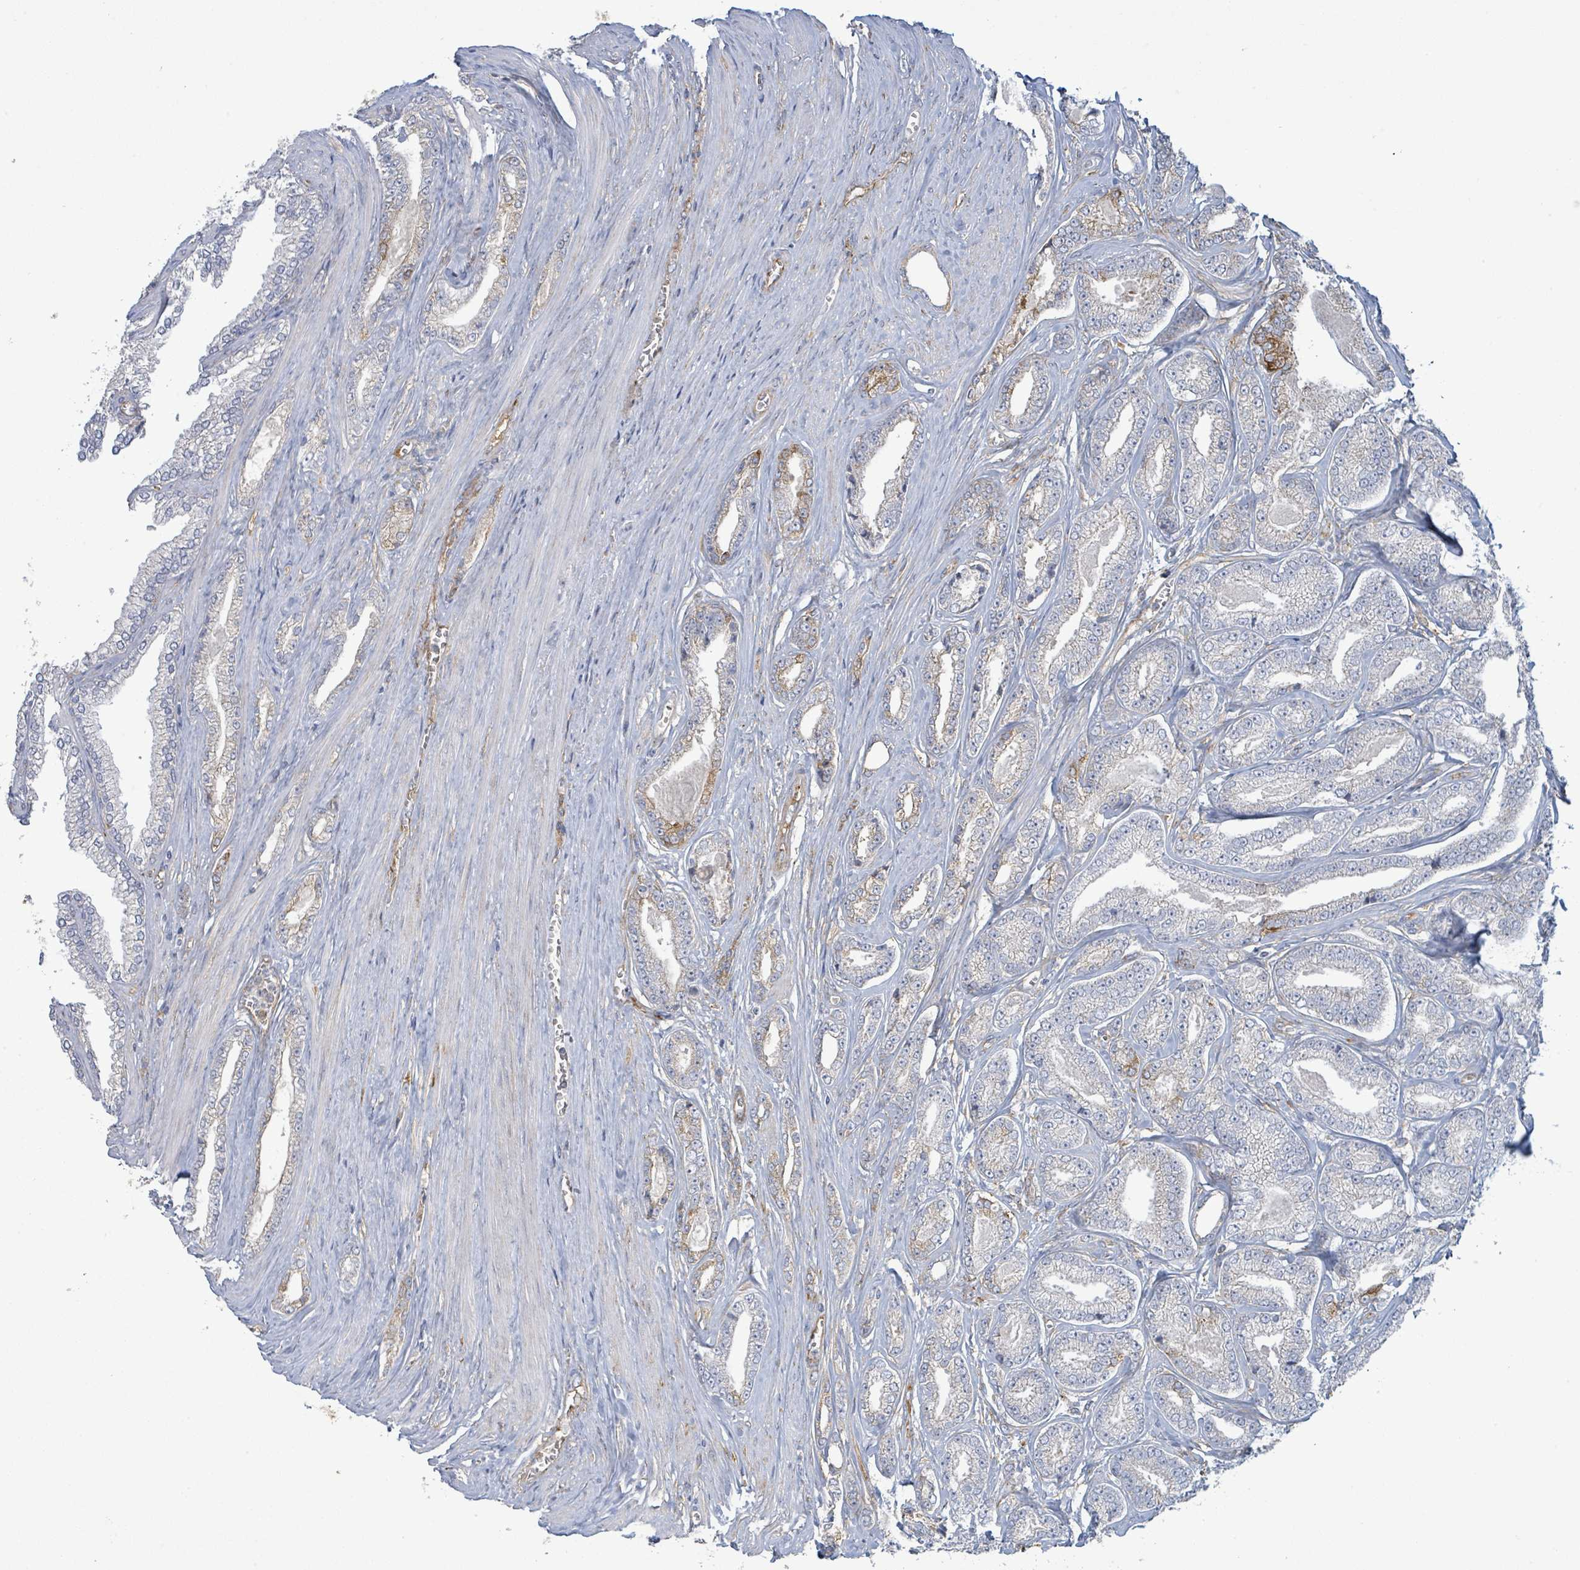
{"staining": {"intensity": "negative", "quantity": "none", "location": "none"}, "tissue": "prostate cancer", "cell_type": "Tumor cells", "image_type": "cancer", "snomed": [{"axis": "morphology", "description": "Adenocarcinoma, NOS"}, {"axis": "topography", "description": "Prostate and seminal vesicle, NOS"}], "caption": "Image shows no protein staining in tumor cells of adenocarcinoma (prostate) tissue.", "gene": "EGFL7", "patient": {"sex": "male", "age": 76}}